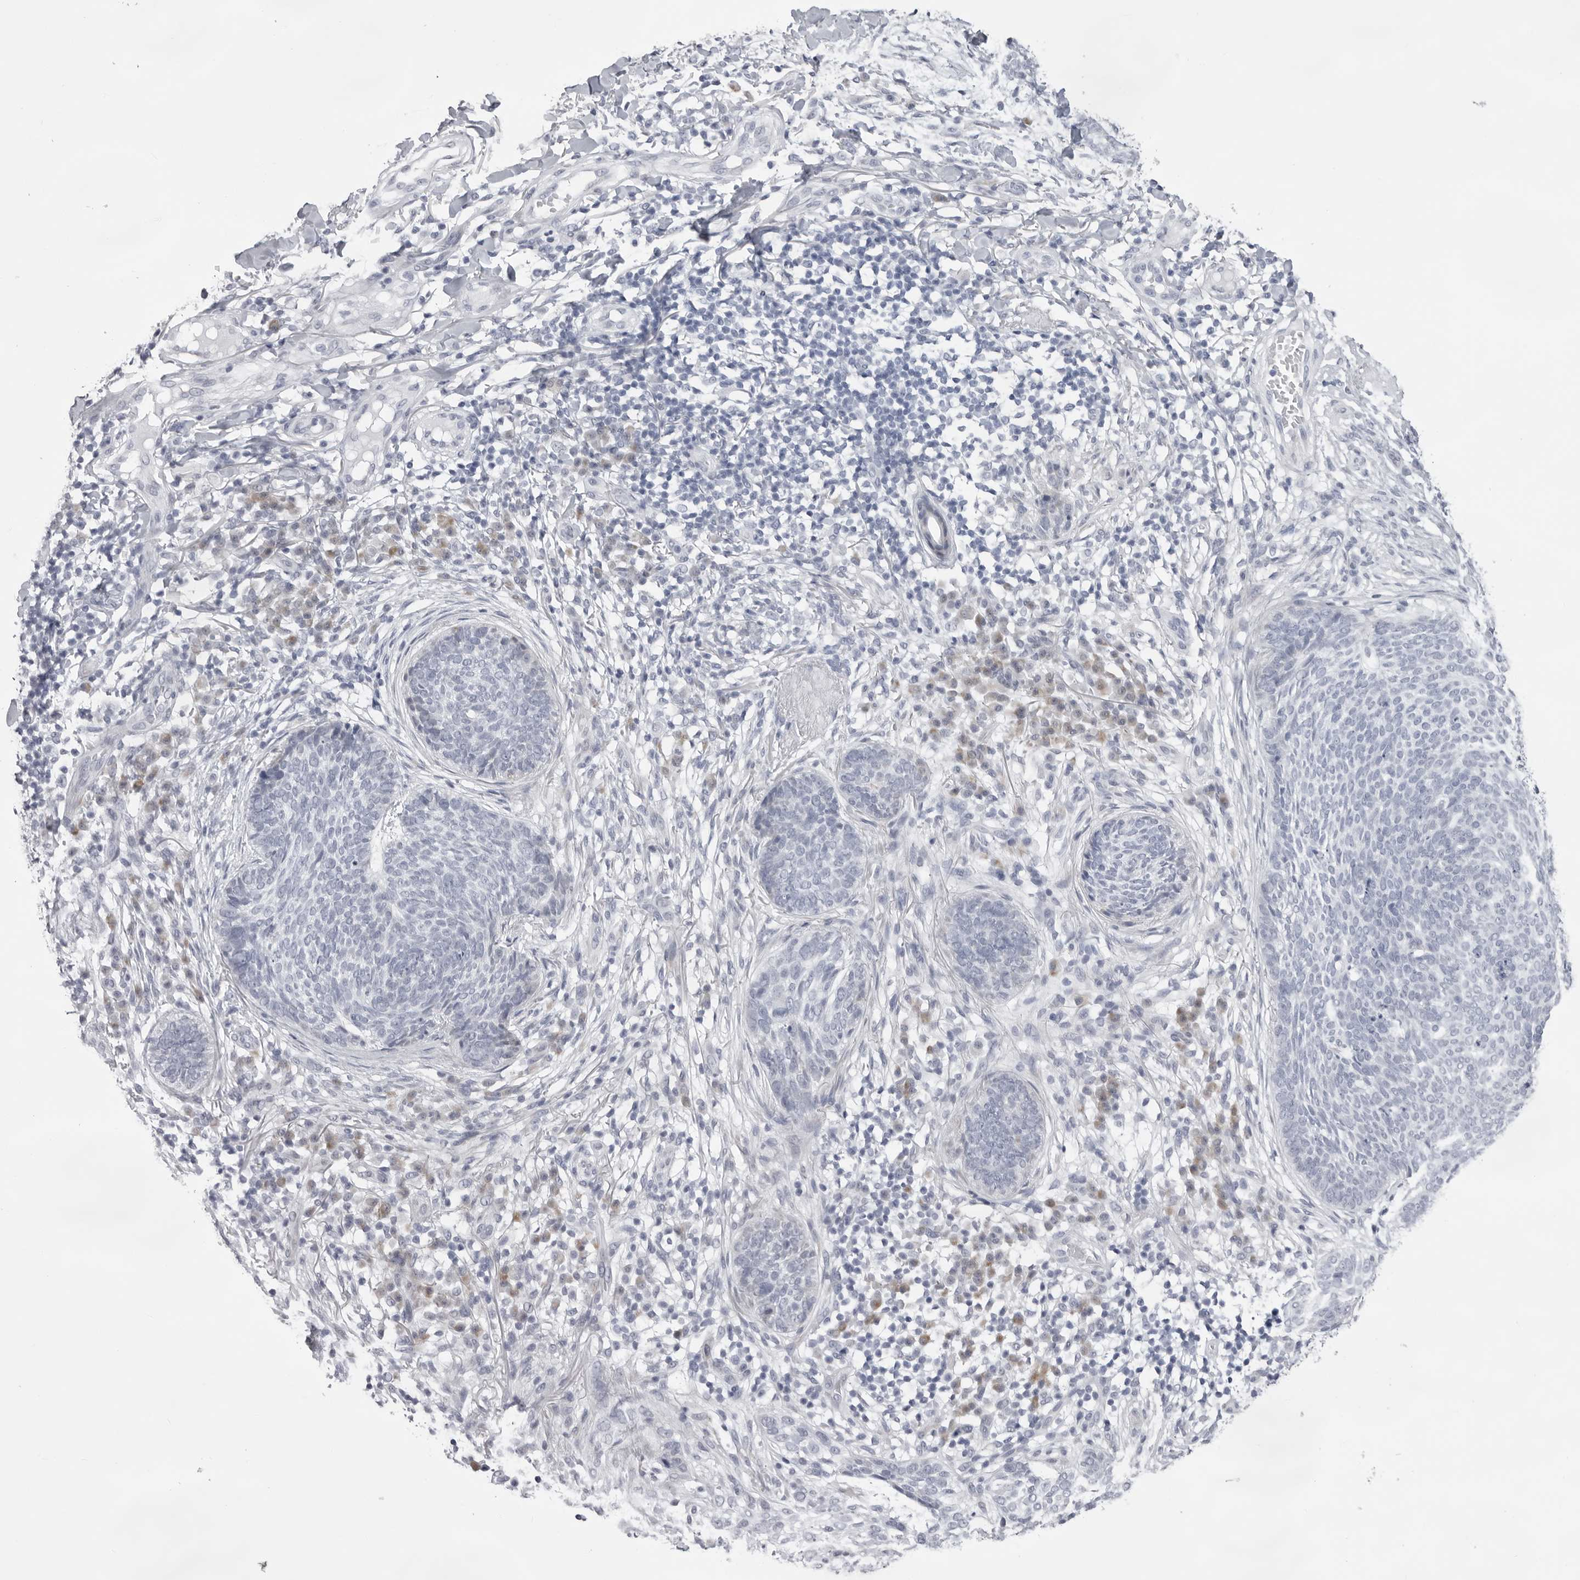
{"staining": {"intensity": "negative", "quantity": "none", "location": "none"}, "tissue": "skin cancer", "cell_type": "Tumor cells", "image_type": "cancer", "snomed": [{"axis": "morphology", "description": "Basal cell carcinoma"}, {"axis": "topography", "description": "Skin"}], "caption": "Tumor cells show no significant protein positivity in basal cell carcinoma (skin).", "gene": "SMIM2", "patient": {"sex": "female", "age": 64}}